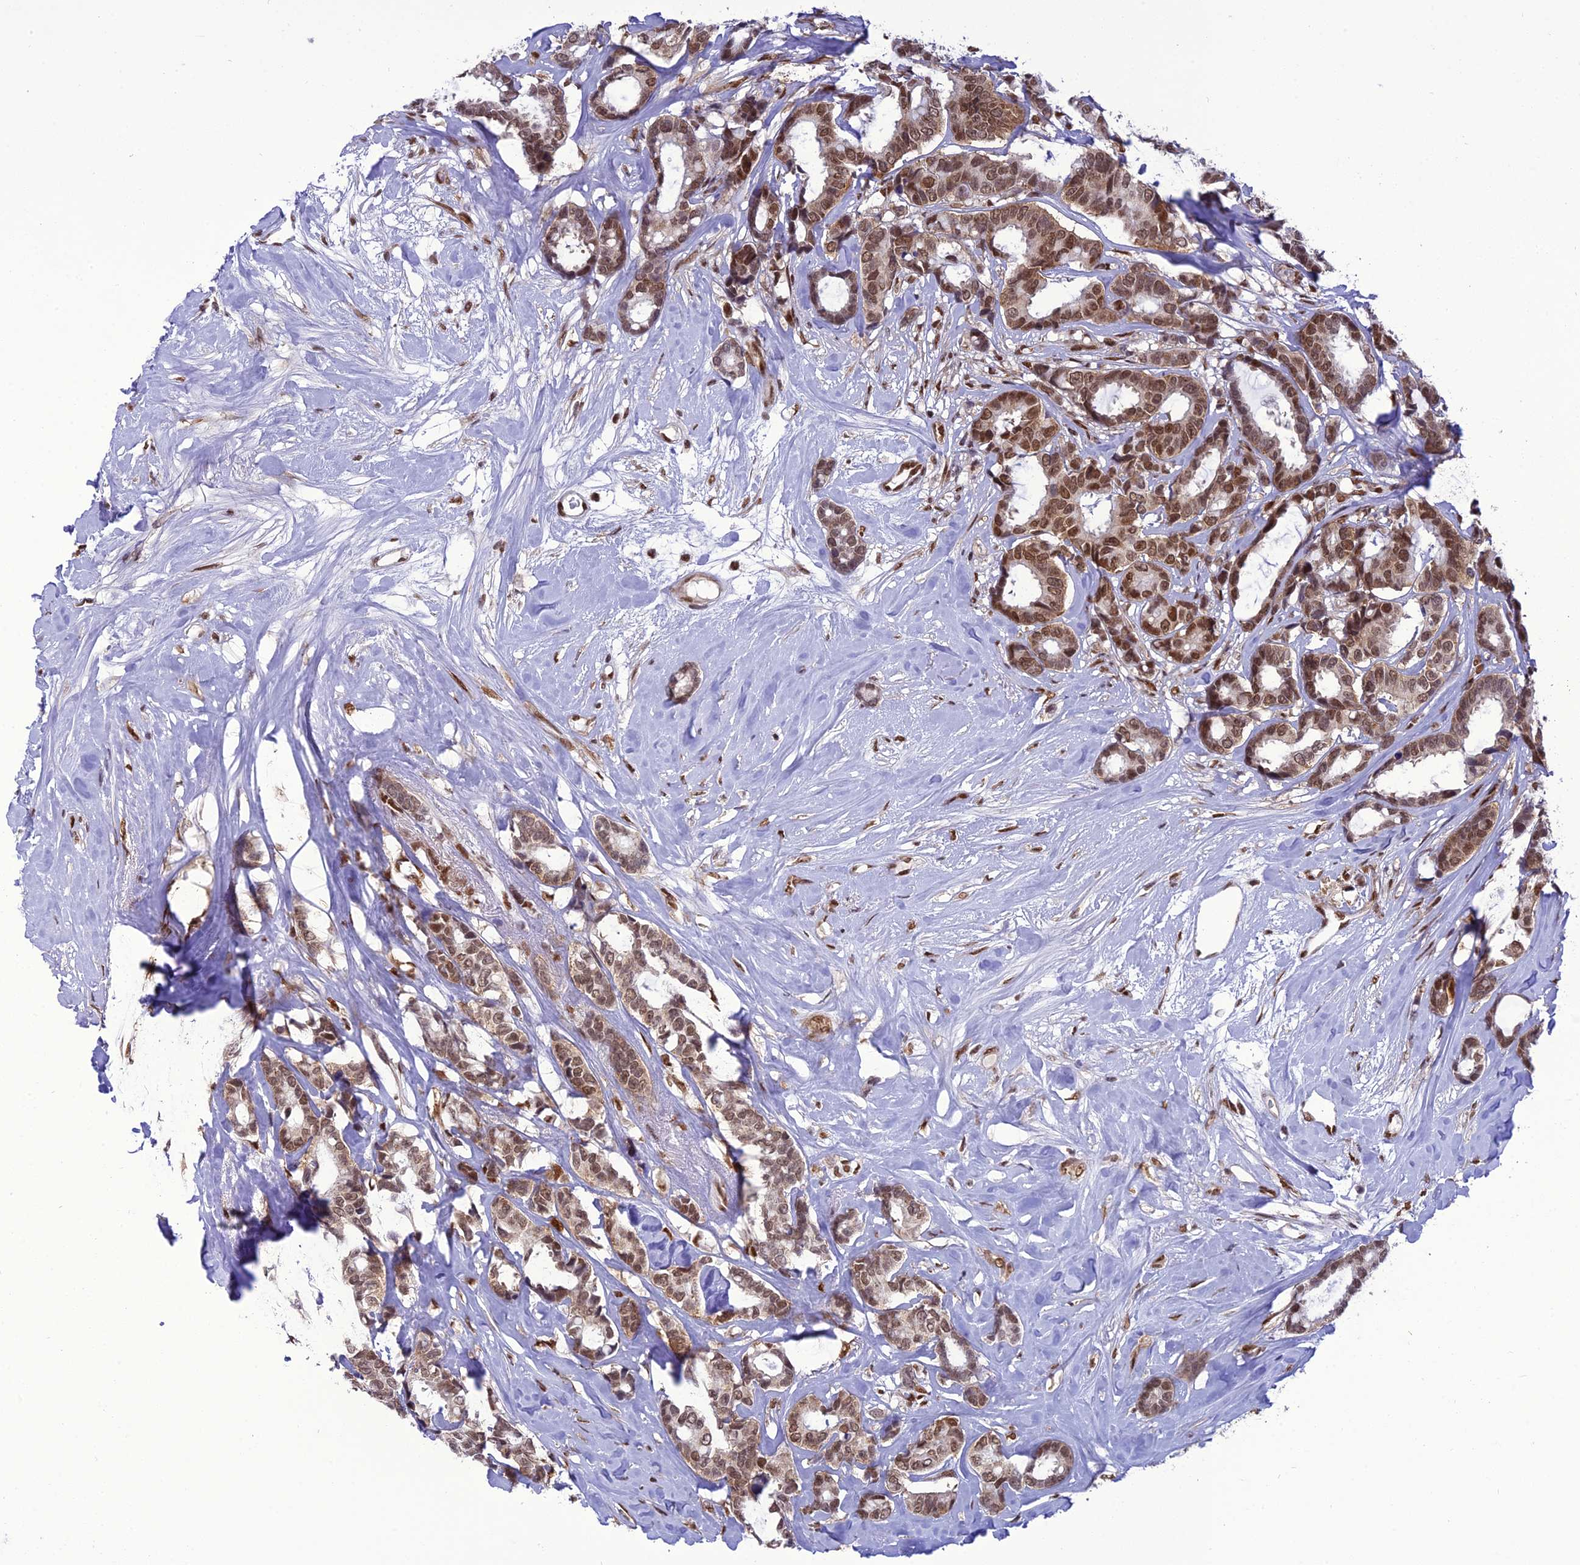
{"staining": {"intensity": "moderate", "quantity": ">75%", "location": "nuclear"}, "tissue": "breast cancer", "cell_type": "Tumor cells", "image_type": "cancer", "snomed": [{"axis": "morphology", "description": "Duct carcinoma"}, {"axis": "topography", "description": "Breast"}], "caption": "Invasive ductal carcinoma (breast) tissue exhibits moderate nuclear staining in approximately >75% of tumor cells", "gene": "DDX1", "patient": {"sex": "female", "age": 87}}